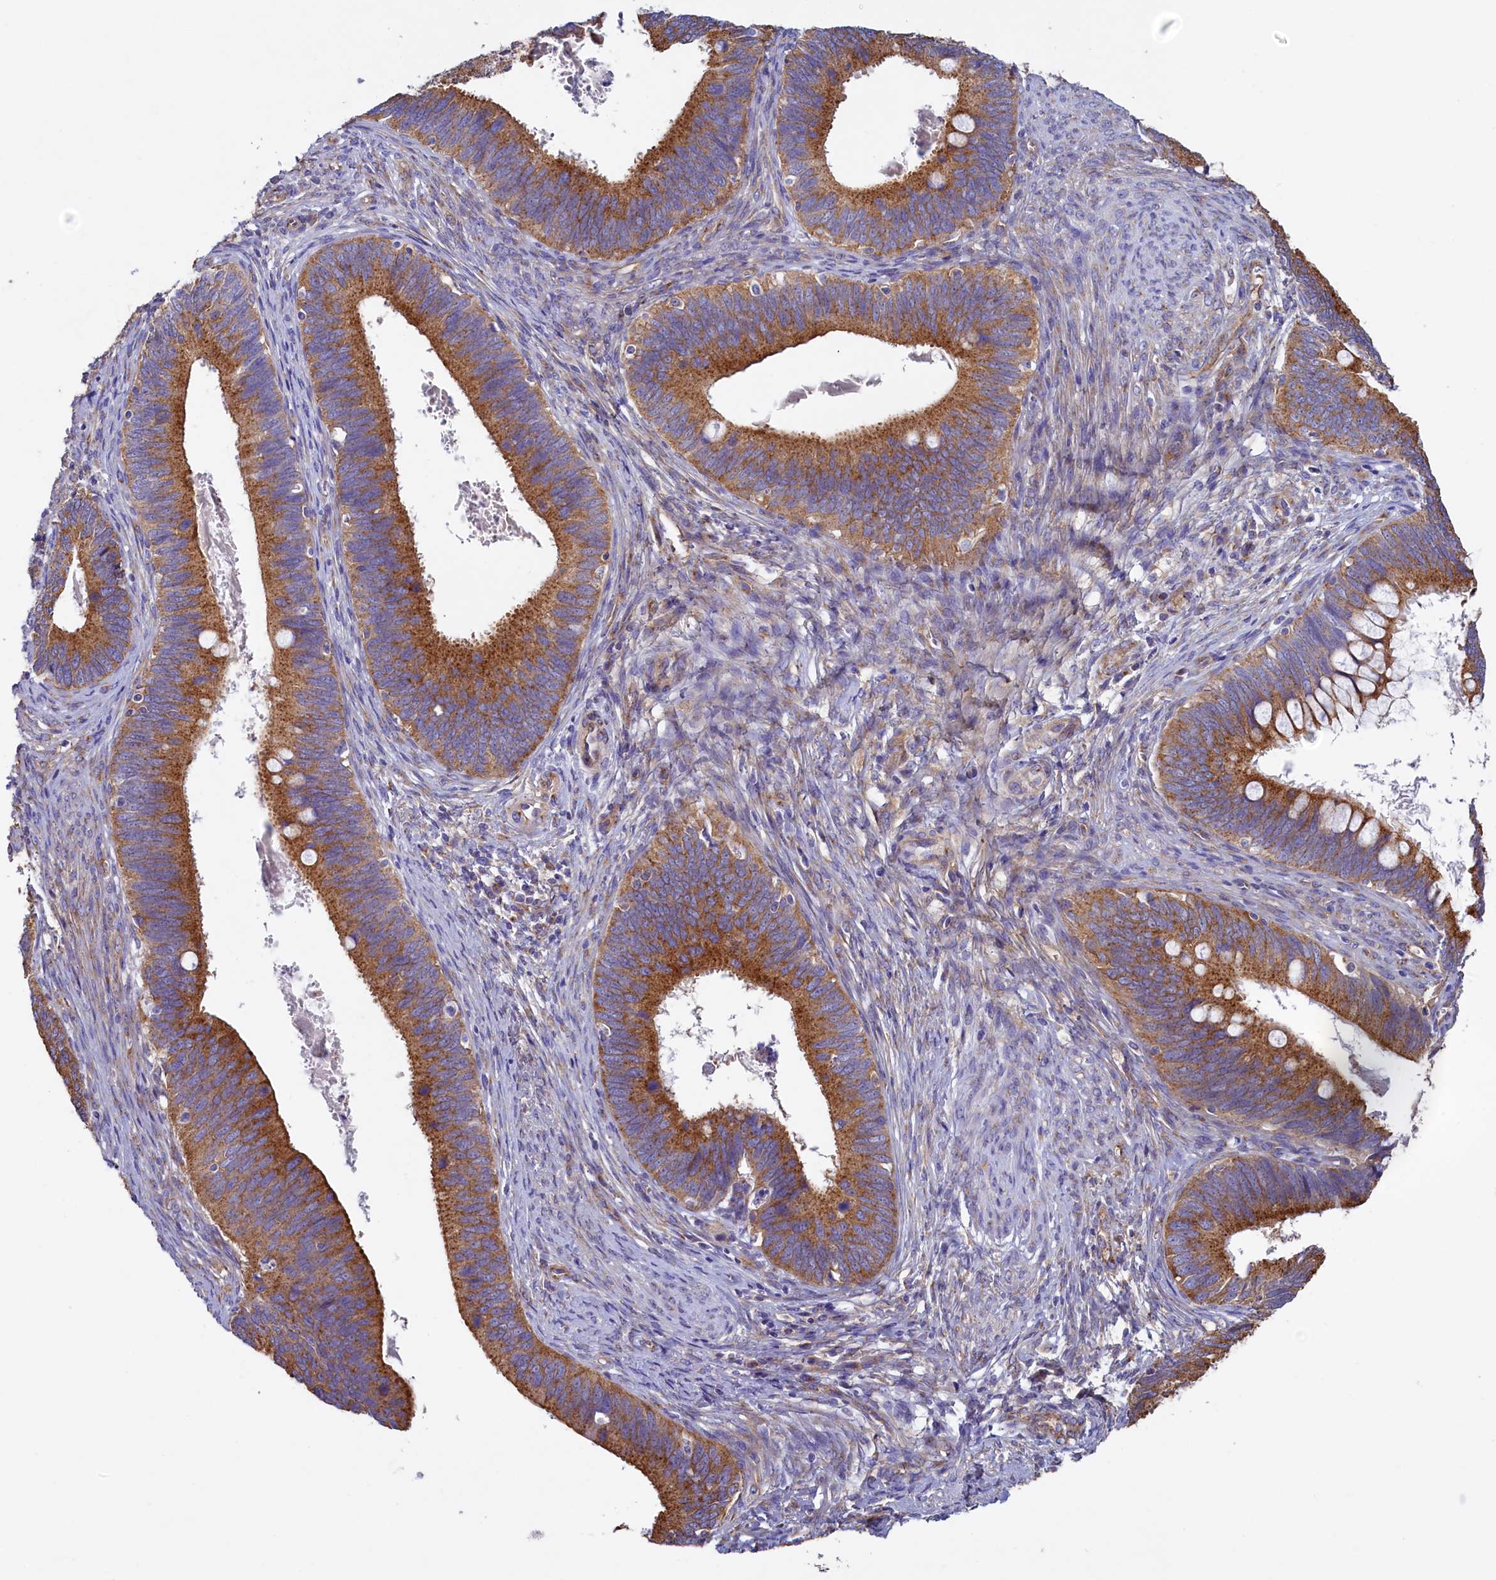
{"staining": {"intensity": "moderate", "quantity": ">75%", "location": "cytoplasmic/membranous"}, "tissue": "cervical cancer", "cell_type": "Tumor cells", "image_type": "cancer", "snomed": [{"axis": "morphology", "description": "Adenocarcinoma, NOS"}, {"axis": "topography", "description": "Cervix"}], "caption": "Cervical cancer (adenocarcinoma) tissue reveals moderate cytoplasmic/membranous staining in approximately >75% of tumor cells, visualized by immunohistochemistry.", "gene": "GPR21", "patient": {"sex": "female", "age": 42}}